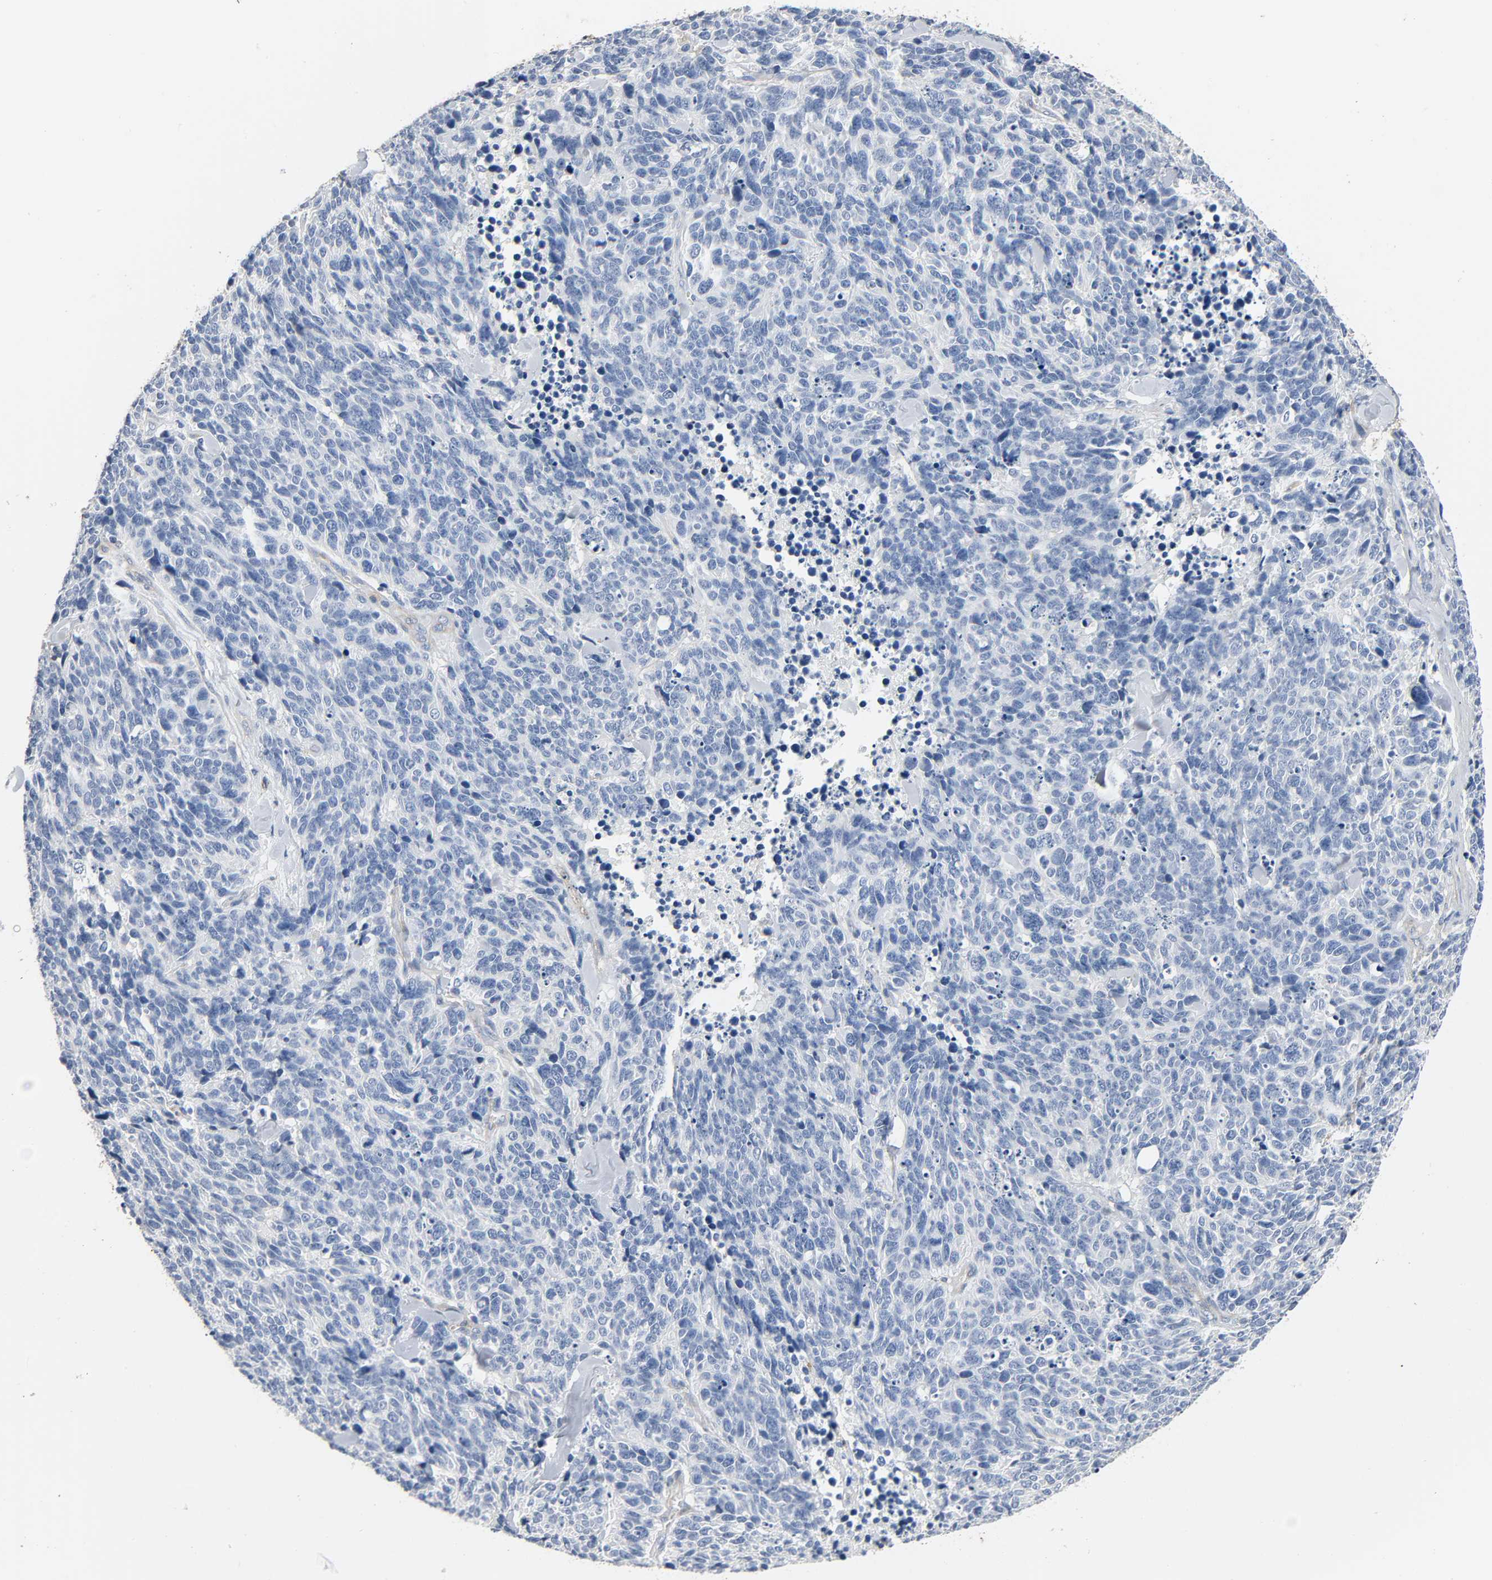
{"staining": {"intensity": "negative", "quantity": "none", "location": "none"}, "tissue": "lung cancer", "cell_type": "Tumor cells", "image_type": "cancer", "snomed": [{"axis": "morphology", "description": "Neoplasm, malignant, NOS"}, {"axis": "topography", "description": "Lung"}], "caption": "IHC photomicrograph of lung neoplasm (malignant) stained for a protein (brown), which demonstrates no staining in tumor cells. (DAB (3,3'-diaminobenzidine) immunohistochemistry visualized using brightfield microscopy, high magnification).", "gene": "ANPEP", "patient": {"sex": "female", "age": 58}}